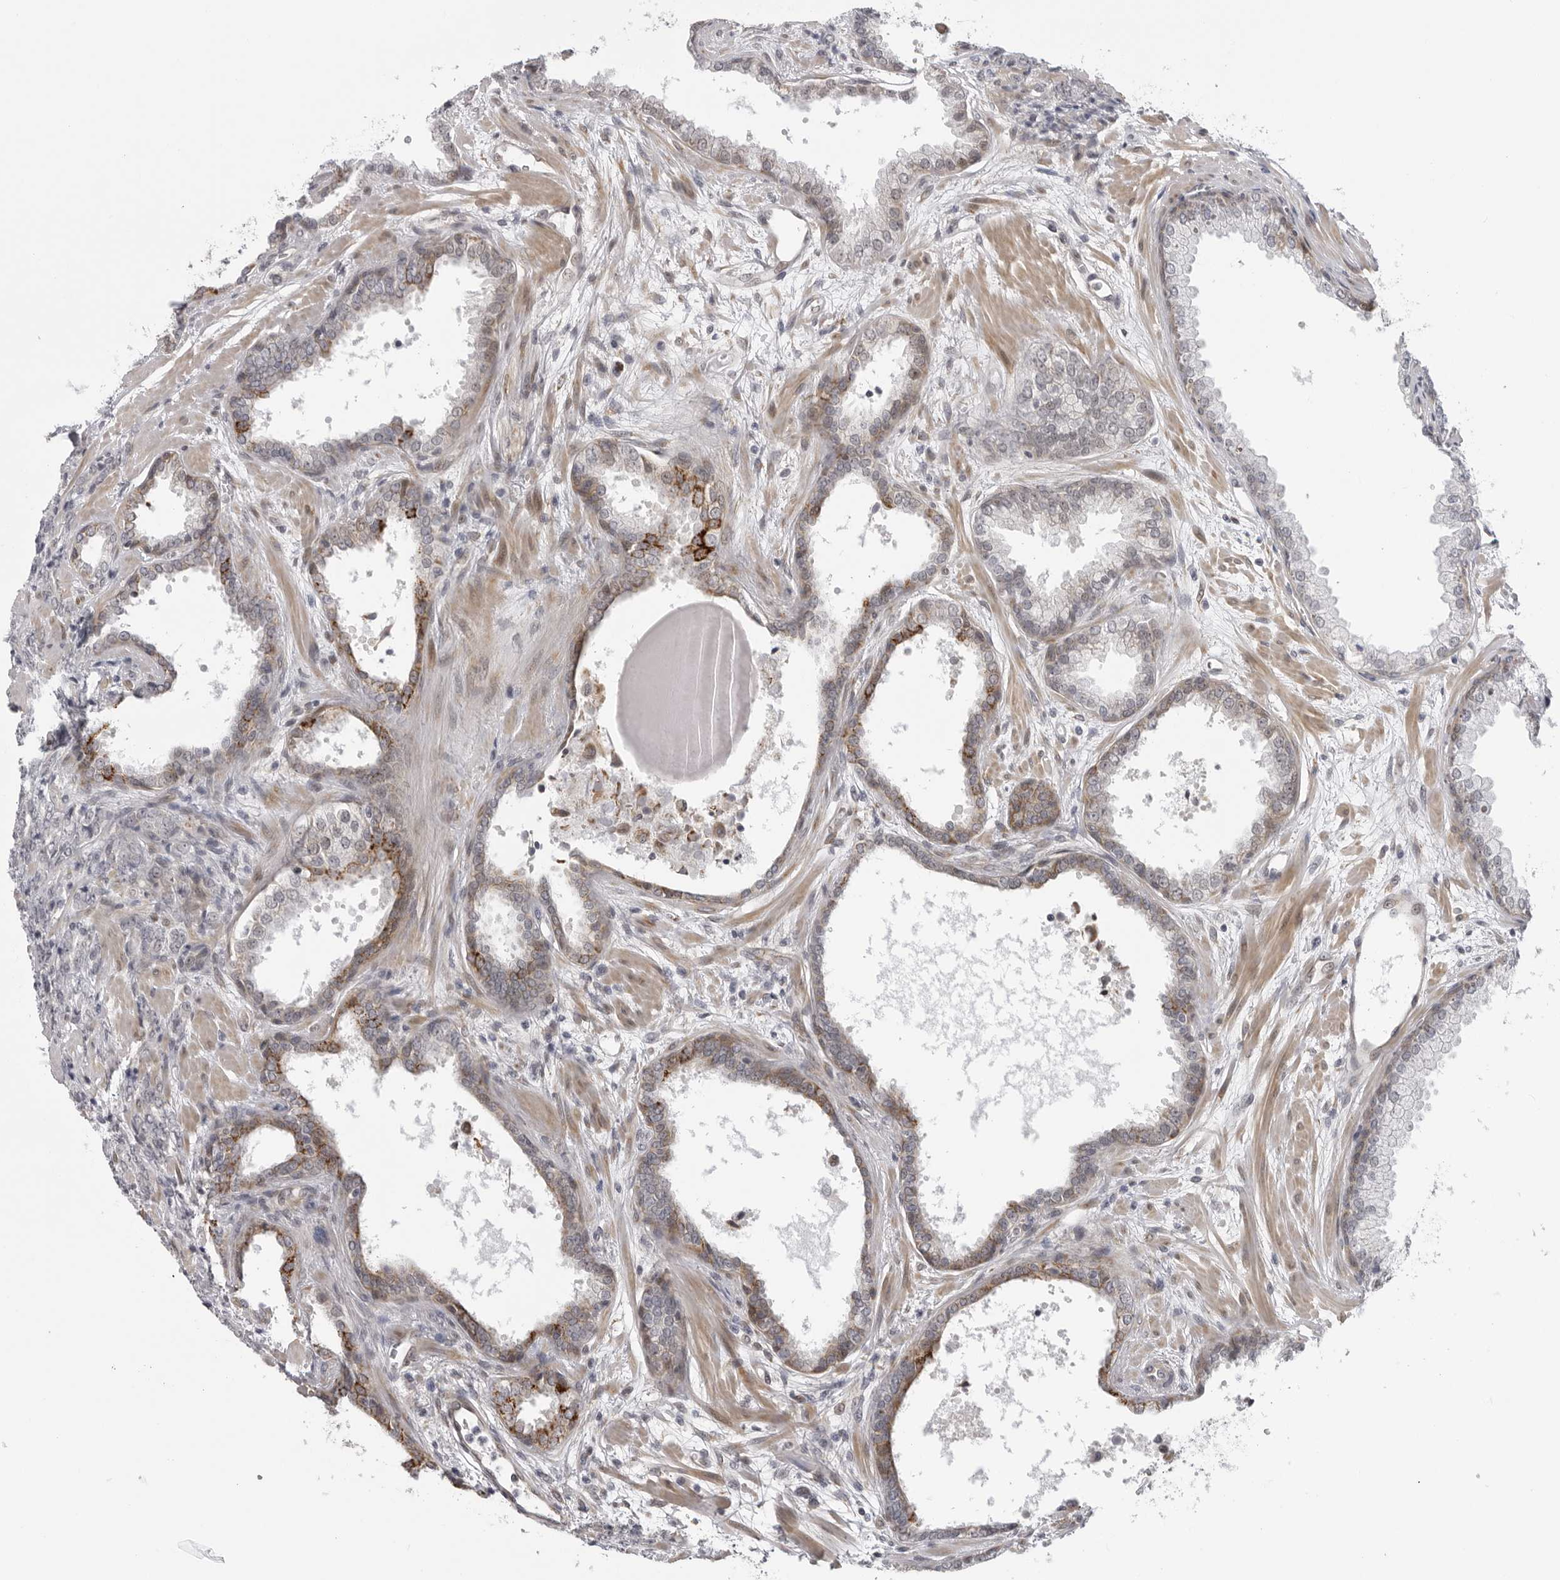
{"staining": {"intensity": "strong", "quantity": "<25%", "location": "cytoplasmic/membranous"}, "tissue": "prostate cancer", "cell_type": "Tumor cells", "image_type": "cancer", "snomed": [{"axis": "morphology", "description": "Adenocarcinoma, High grade"}, {"axis": "topography", "description": "Prostate"}], "caption": "Prostate cancer stained with a brown dye shows strong cytoplasmic/membranous positive positivity in about <25% of tumor cells.", "gene": "DNAH14", "patient": {"sex": "male", "age": 62}}